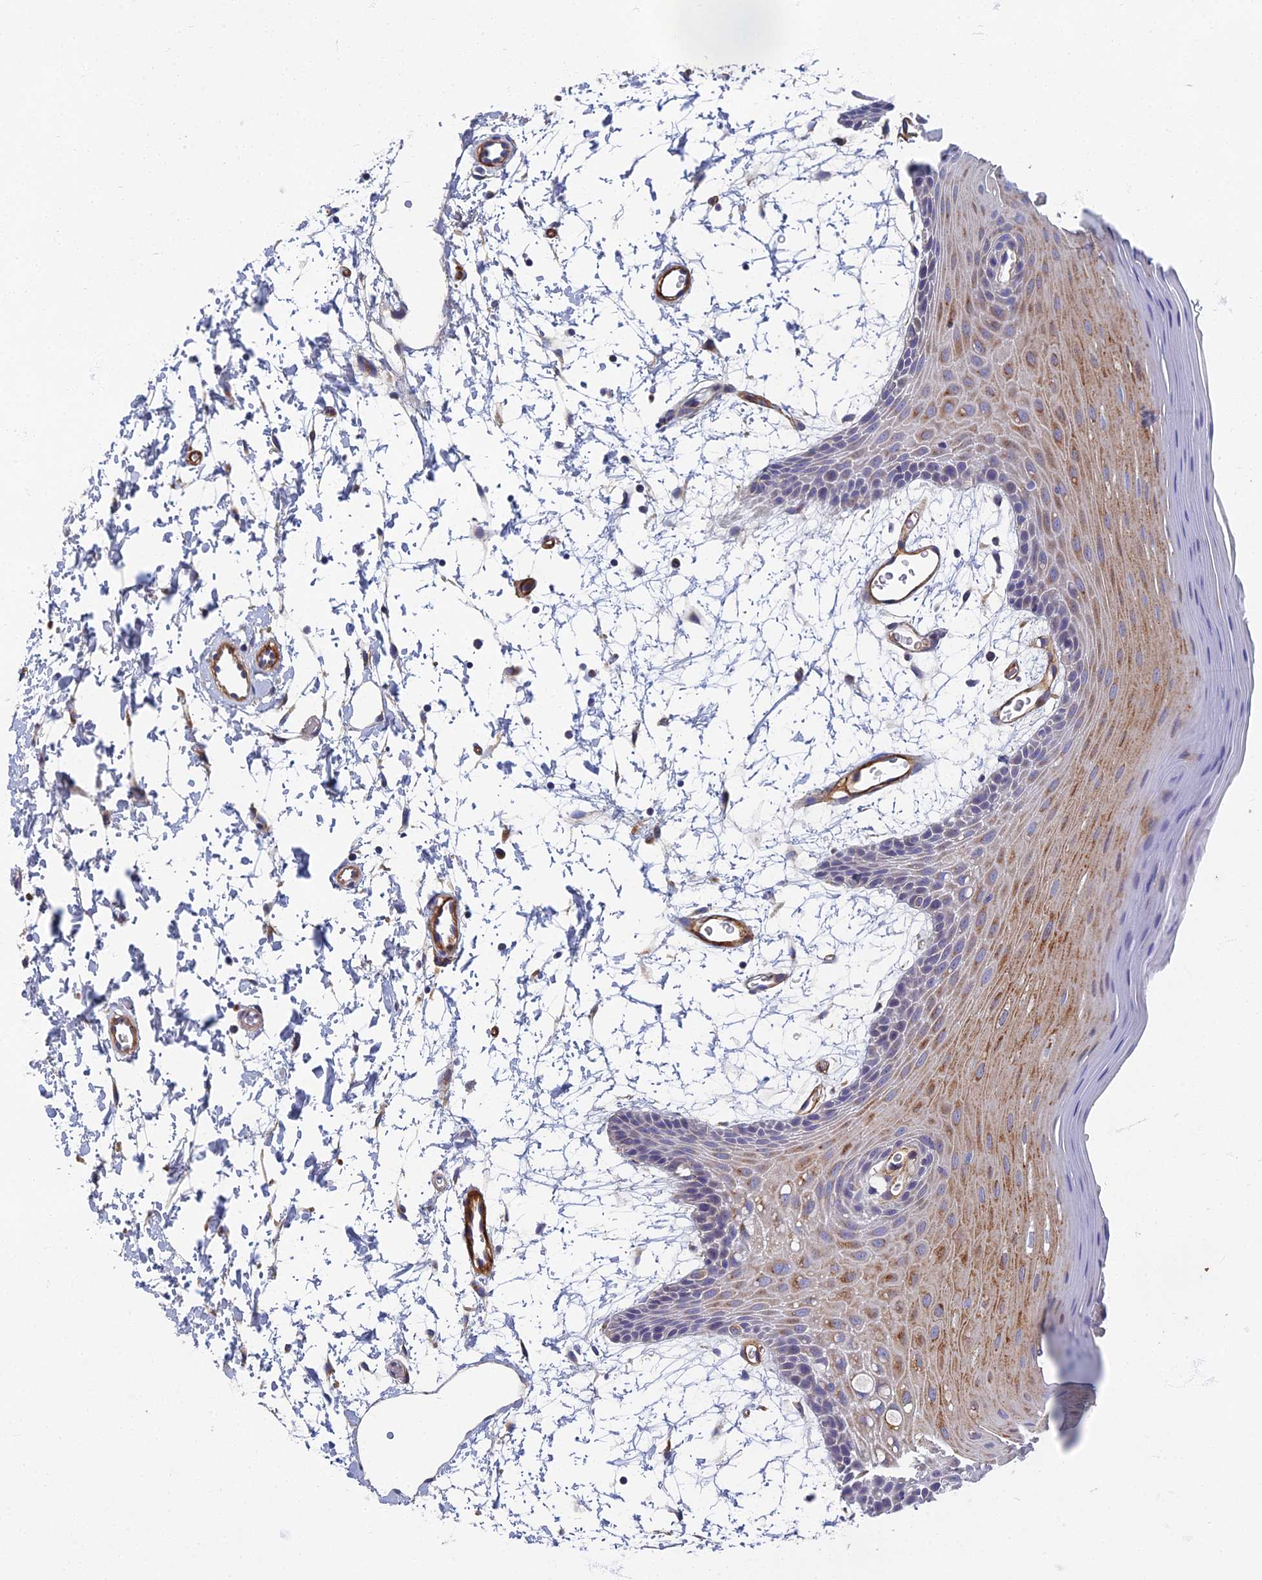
{"staining": {"intensity": "moderate", "quantity": "<25%", "location": "cytoplasmic/membranous"}, "tissue": "oral mucosa", "cell_type": "Squamous epithelial cells", "image_type": "normal", "snomed": [{"axis": "morphology", "description": "Normal tissue, NOS"}, {"axis": "topography", "description": "Skeletal muscle"}, {"axis": "topography", "description": "Oral tissue"}, {"axis": "topography", "description": "Salivary gland"}, {"axis": "topography", "description": "Peripheral nerve tissue"}], "caption": "Protein expression analysis of benign human oral mucosa reveals moderate cytoplasmic/membranous expression in about <25% of squamous epithelial cells.", "gene": "RNASEK", "patient": {"sex": "male", "age": 54}}